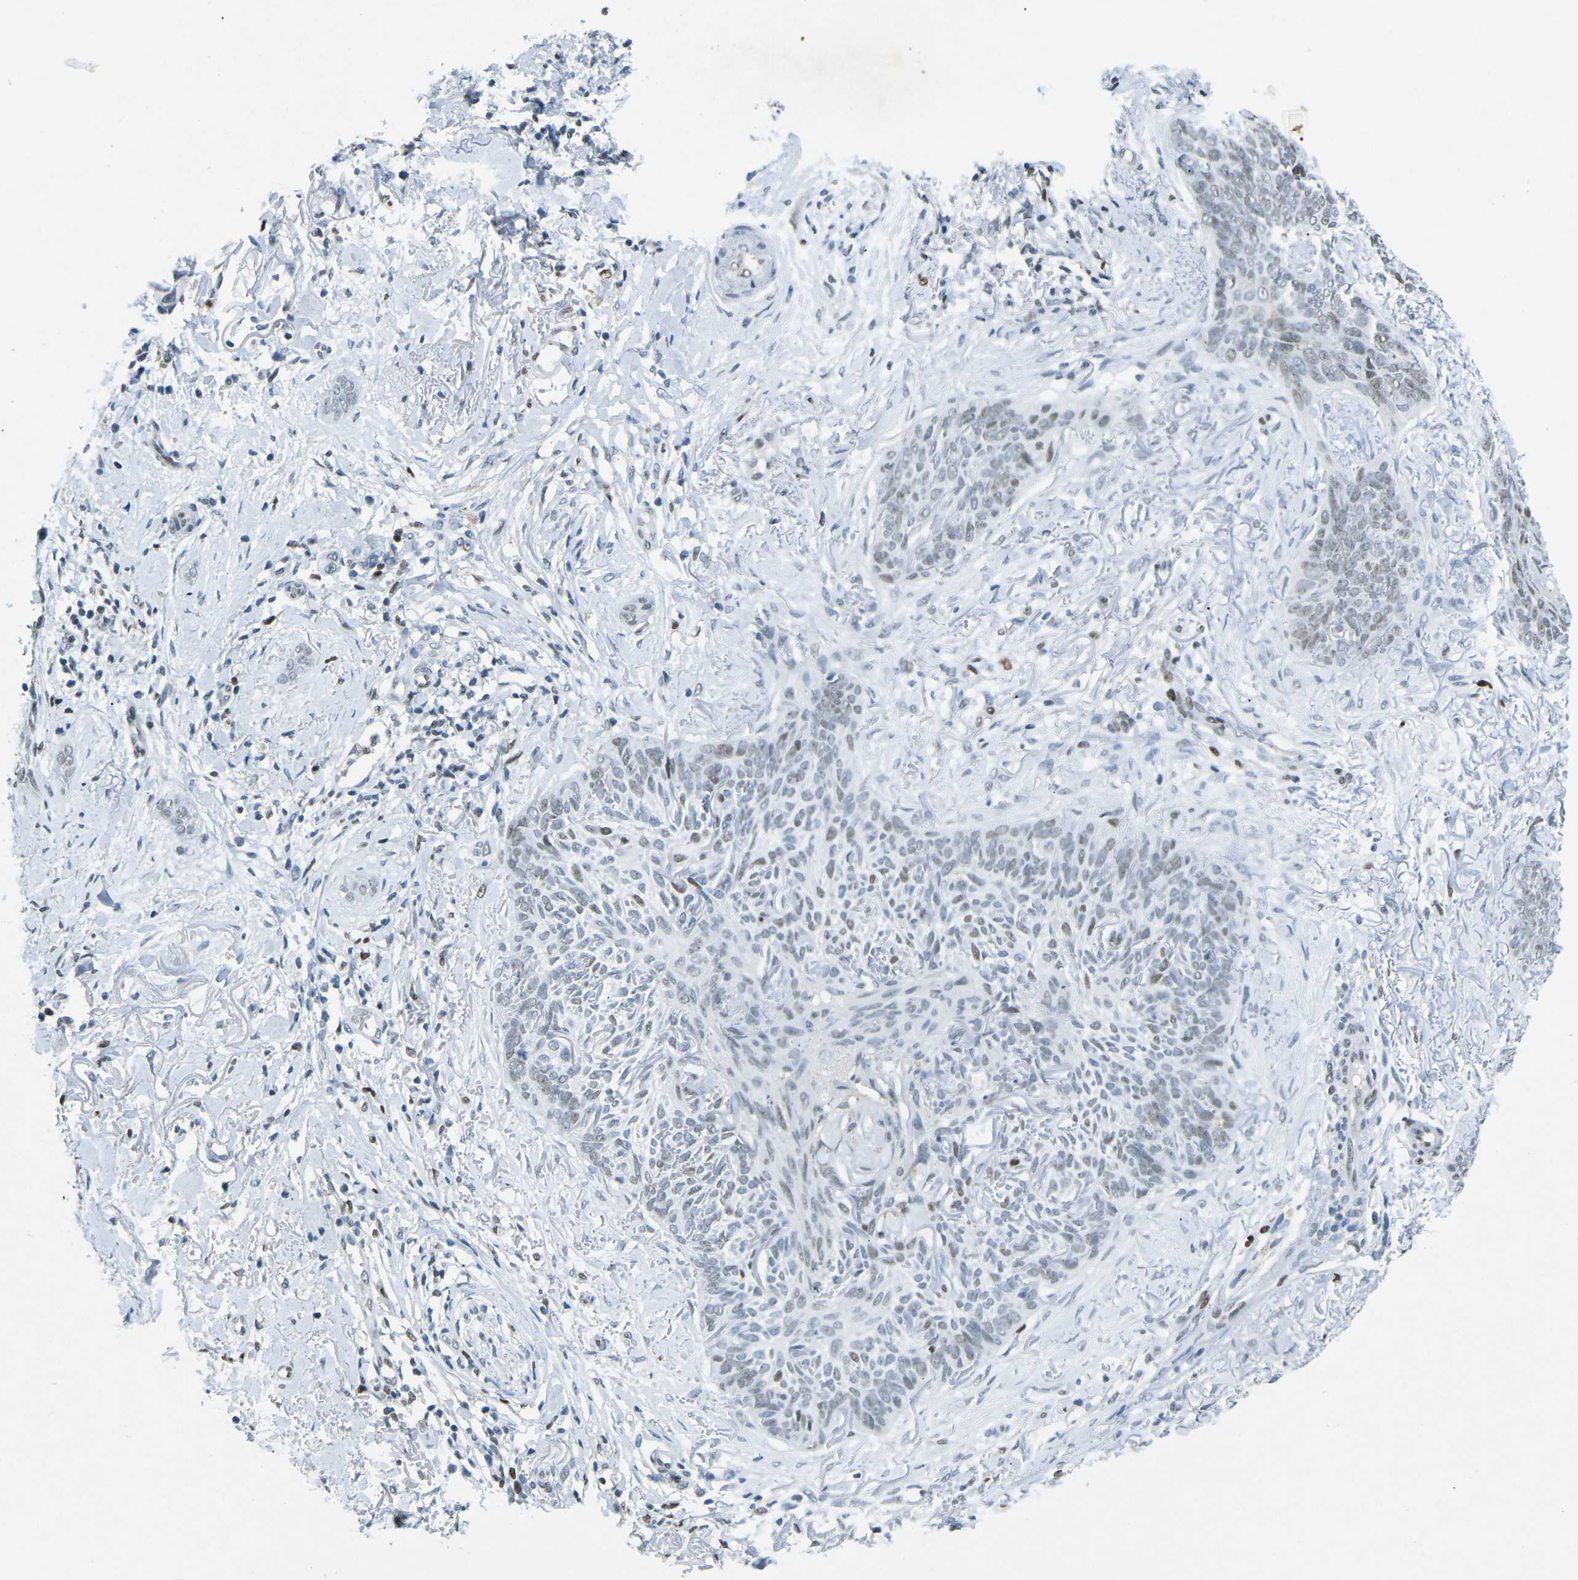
{"staining": {"intensity": "weak", "quantity": "25%-75%", "location": "nuclear"}, "tissue": "skin cancer", "cell_type": "Tumor cells", "image_type": "cancer", "snomed": [{"axis": "morphology", "description": "Basal cell carcinoma"}, {"axis": "topography", "description": "Skin"}], "caption": "Human skin cancer (basal cell carcinoma) stained with a brown dye demonstrates weak nuclear positive positivity in approximately 25%-75% of tumor cells.", "gene": "RB1", "patient": {"sex": "female", "age": 84}}